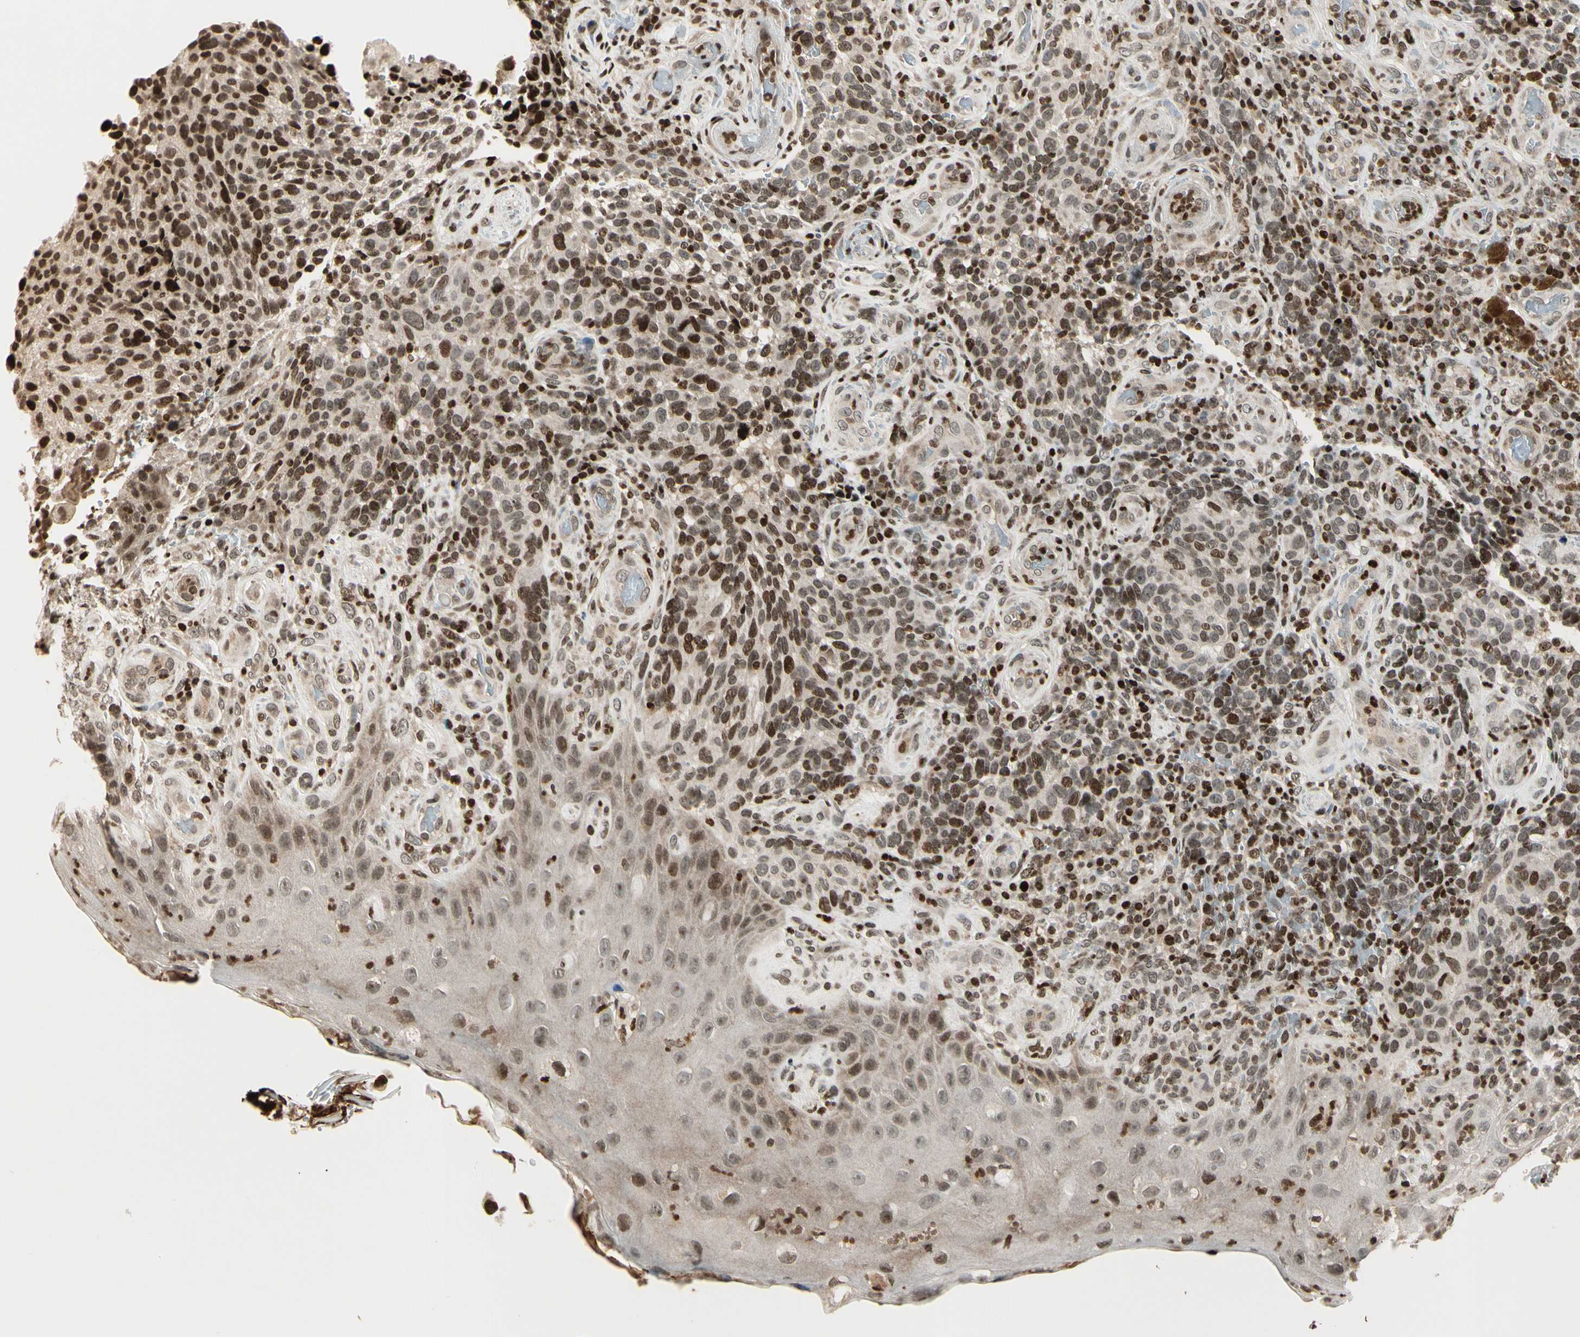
{"staining": {"intensity": "moderate", "quantity": ">75%", "location": "nuclear"}, "tissue": "melanoma", "cell_type": "Tumor cells", "image_type": "cancer", "snomed": [{"axis": "morphology", "description": "Malignant melanoma, NOS"}, {"axis": "topography", "description": "Skin"}], "caption": "Melanoma stained with IHC shows moderate nuclear staining in approximately >75% of tumor cells.", "gene": "TSHZ3", "patient": {"sex": "female", "age": 73}}